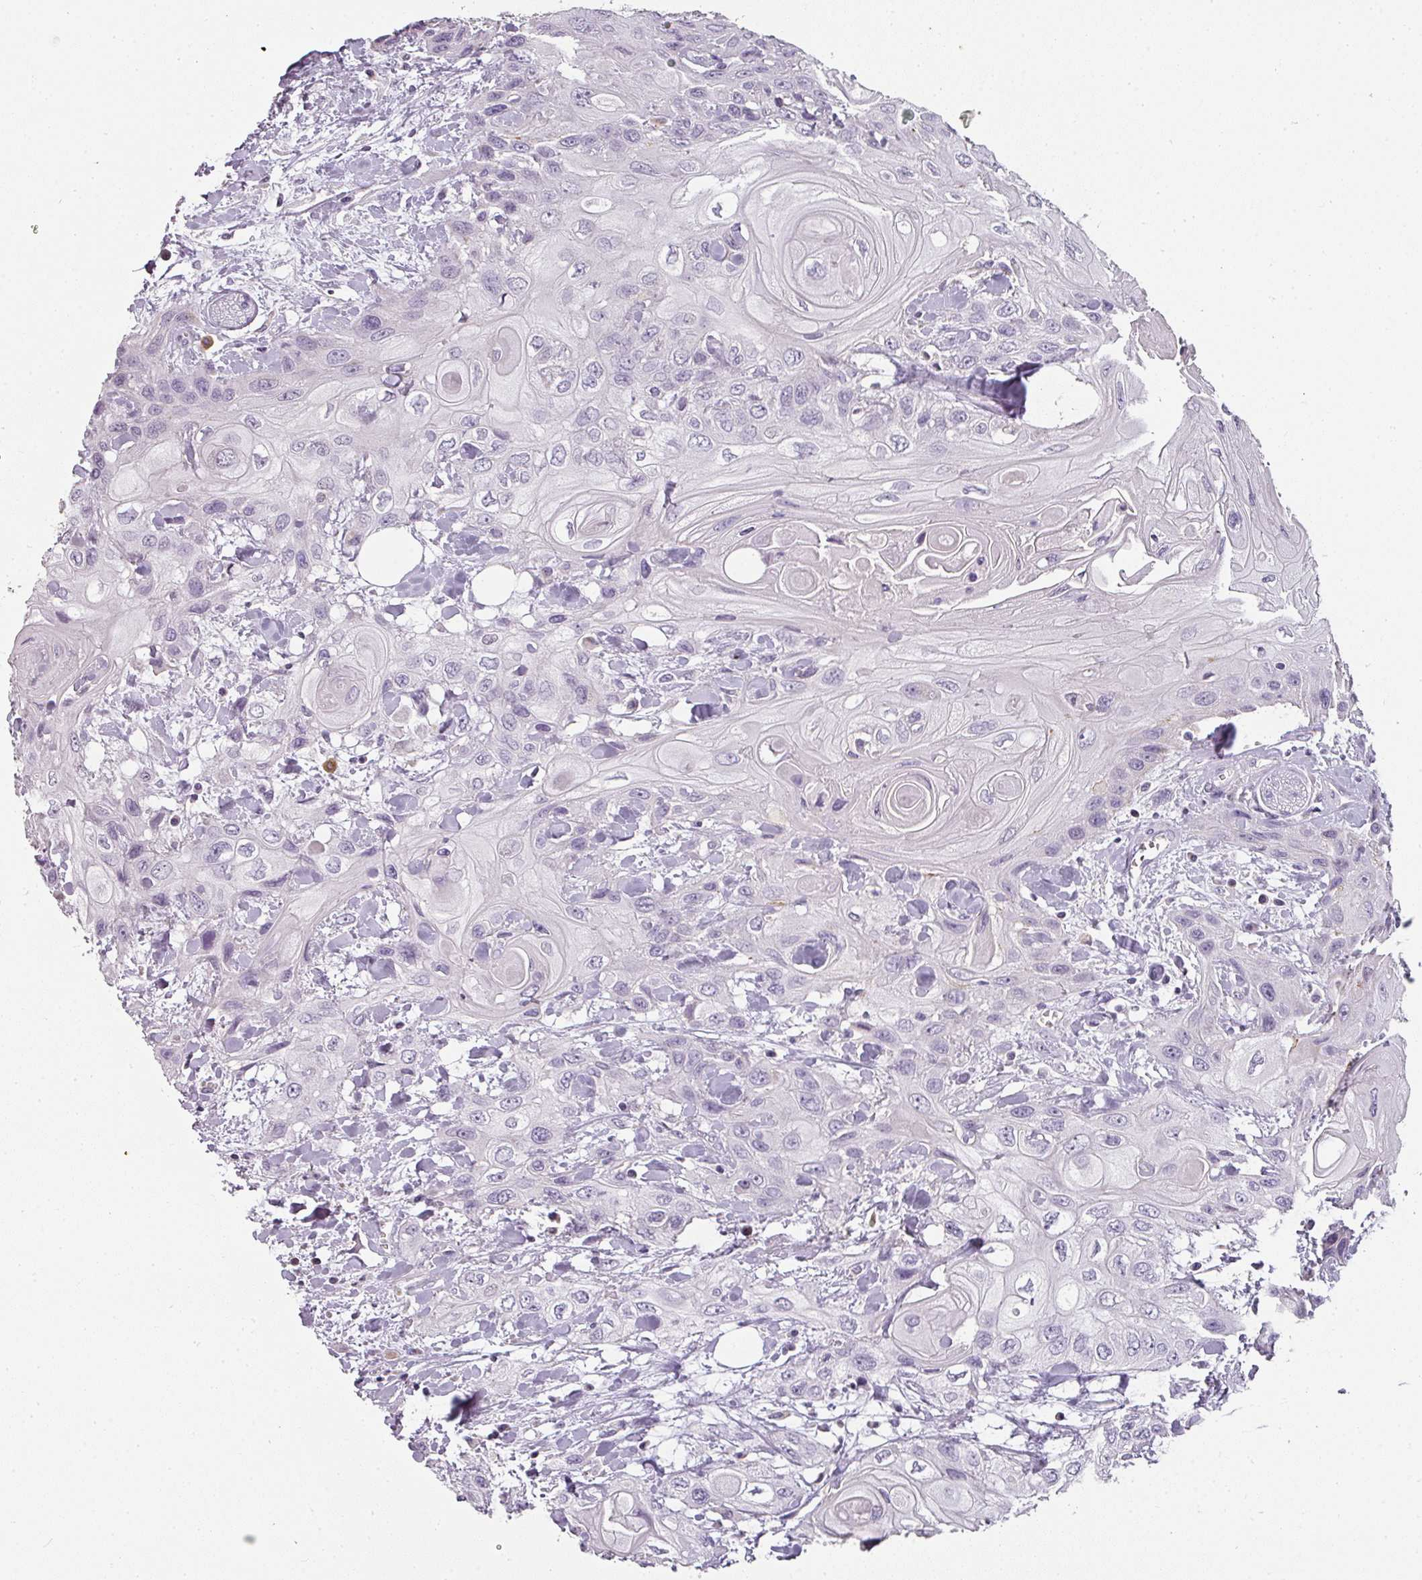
{"staining": {"intensity": "negative", "quantity": "none", "location": "none"}, "tissue": "head and neck cancer", "cell_type": "Tumor cells", "image_type": "cancer", "snomed": [{"axis": "morphology", "description": "Squamous cell carcinoma, NOS"}, {"axis": "topography", "description": "Head-Neck"}], "caption": "Immunohistochemistry photomicrograph of neoplastic tissue: squamous cell carcinoma (head and neck) stained with DAB demonstrates no significant protein positivity in tumor cells.", "gene": "CAMP", "patient": {"sex": "female", "age": 43}}